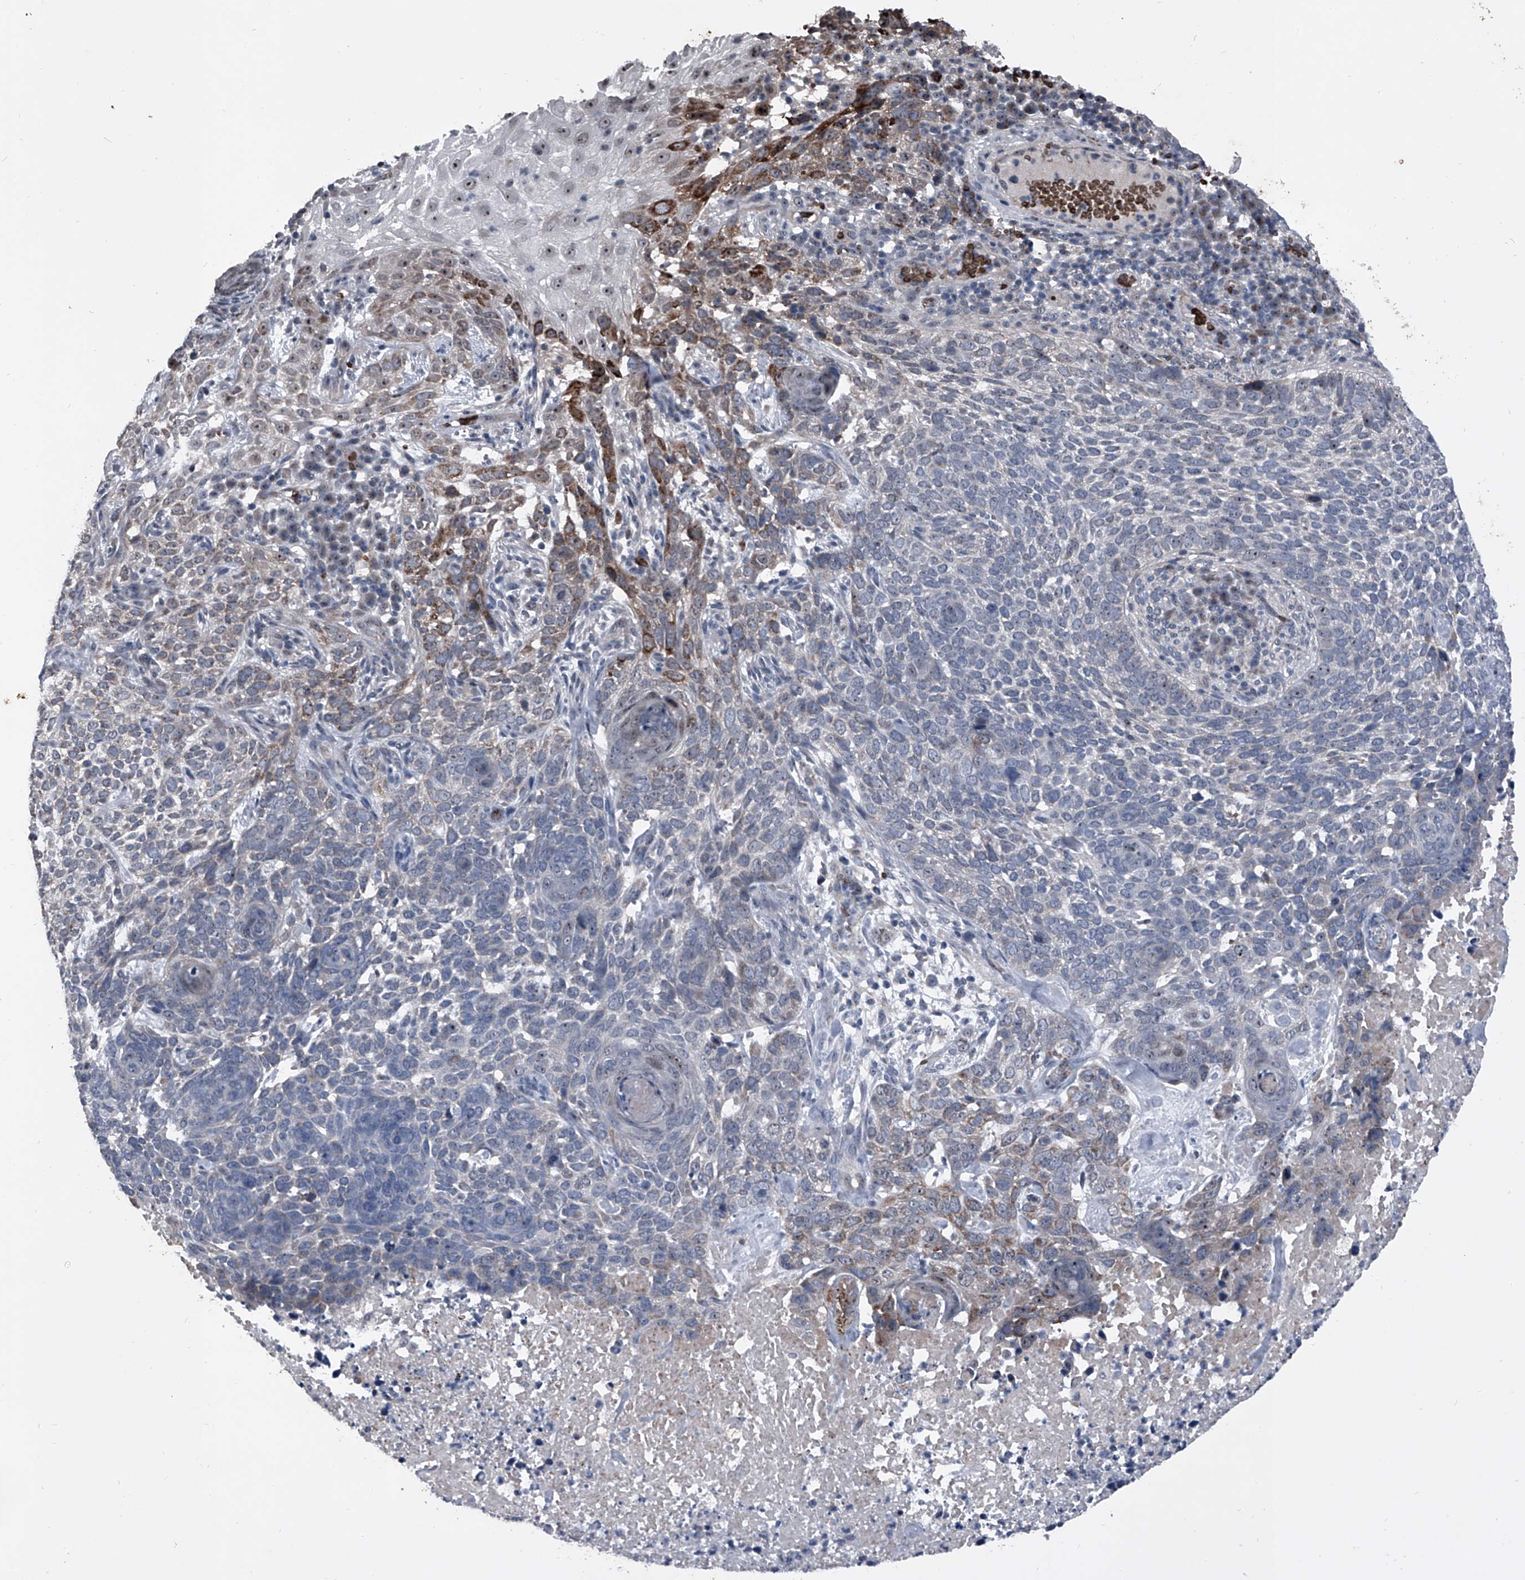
{"staining": {"intensity": "moderate", "quantity": "<25%", "location": "cytoplasmic/membranous"}, "tissue": "skin cancer", "cell_type": "Tumor cells", "image_type": "cancer", "snomed": [{"axis": "morphology", "description": "Basal cell carcinoma"}, {"axis": "topography", "description": "Skin"}], "caption": "Protein expression by immunohistochemistry displays moderate cytoplasmic/membranous staining in about <25% of tumor cells in skin cancer. The protein is stained brown, and the nuclei are stained in blue (DAB IHC with brightfield microscopy, high magnification).", "gene": "CEP85L", "patient": {"sex": "female", "age": 64}}